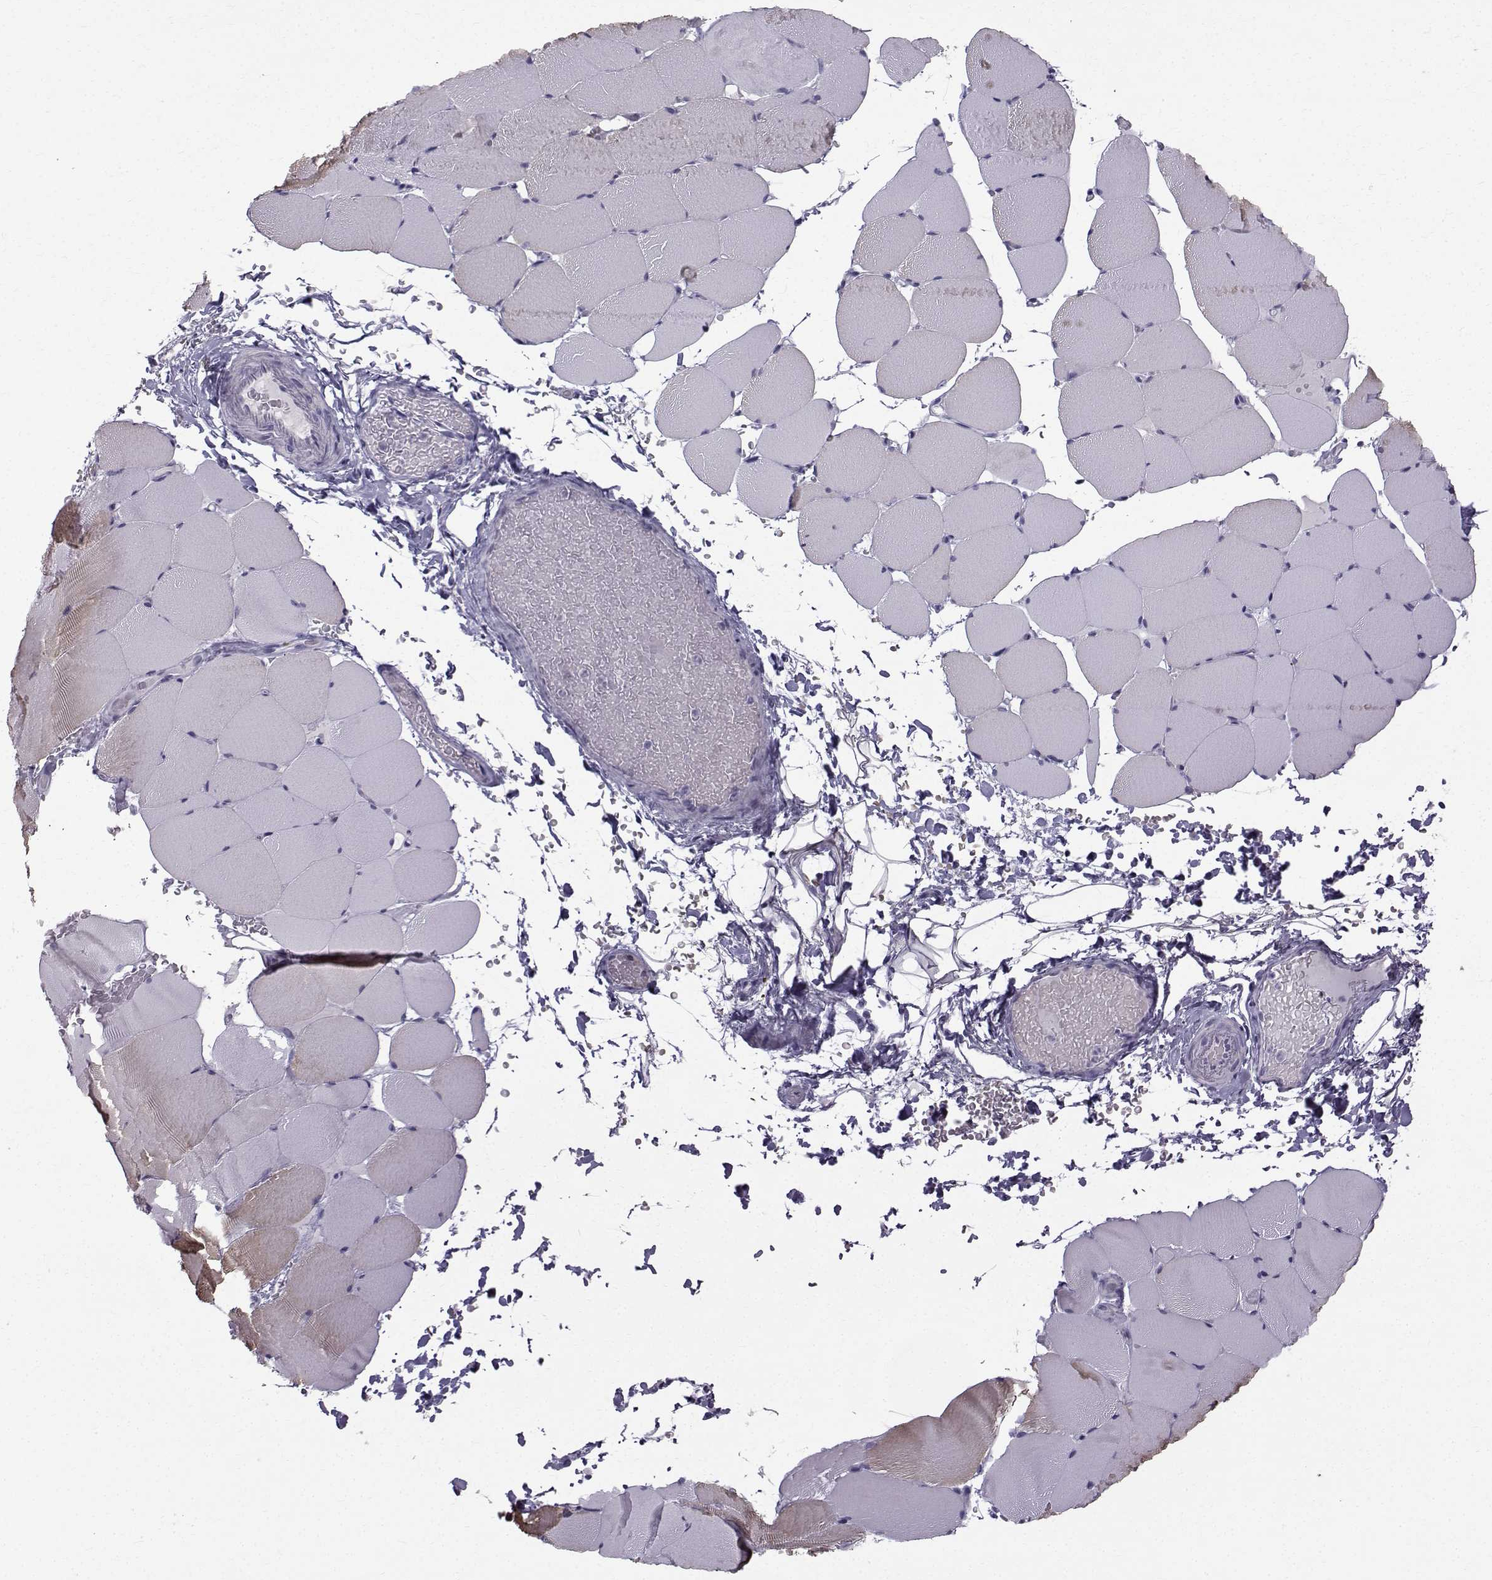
{"staining": {"intensity": "weak", "quantity": "<25%", "location": "cytoplasmic/membranous"}, "tissue": "skeletal muscle", "cell_type": "Myocytes", "image_type": "normal", "snomed": [{"axis": "morphology", "description": "Normal tissue, NOS"}, {"axis": "topography", "description": "Skeletal muscle"}], "caption": "IHC histopathology image of unremarkable human skeletal muscle stained for a protein (brown), which reveals no expression in myocytes.", "gene": "ROPN1B", "patient": {"sex": "female", "age": 37}}